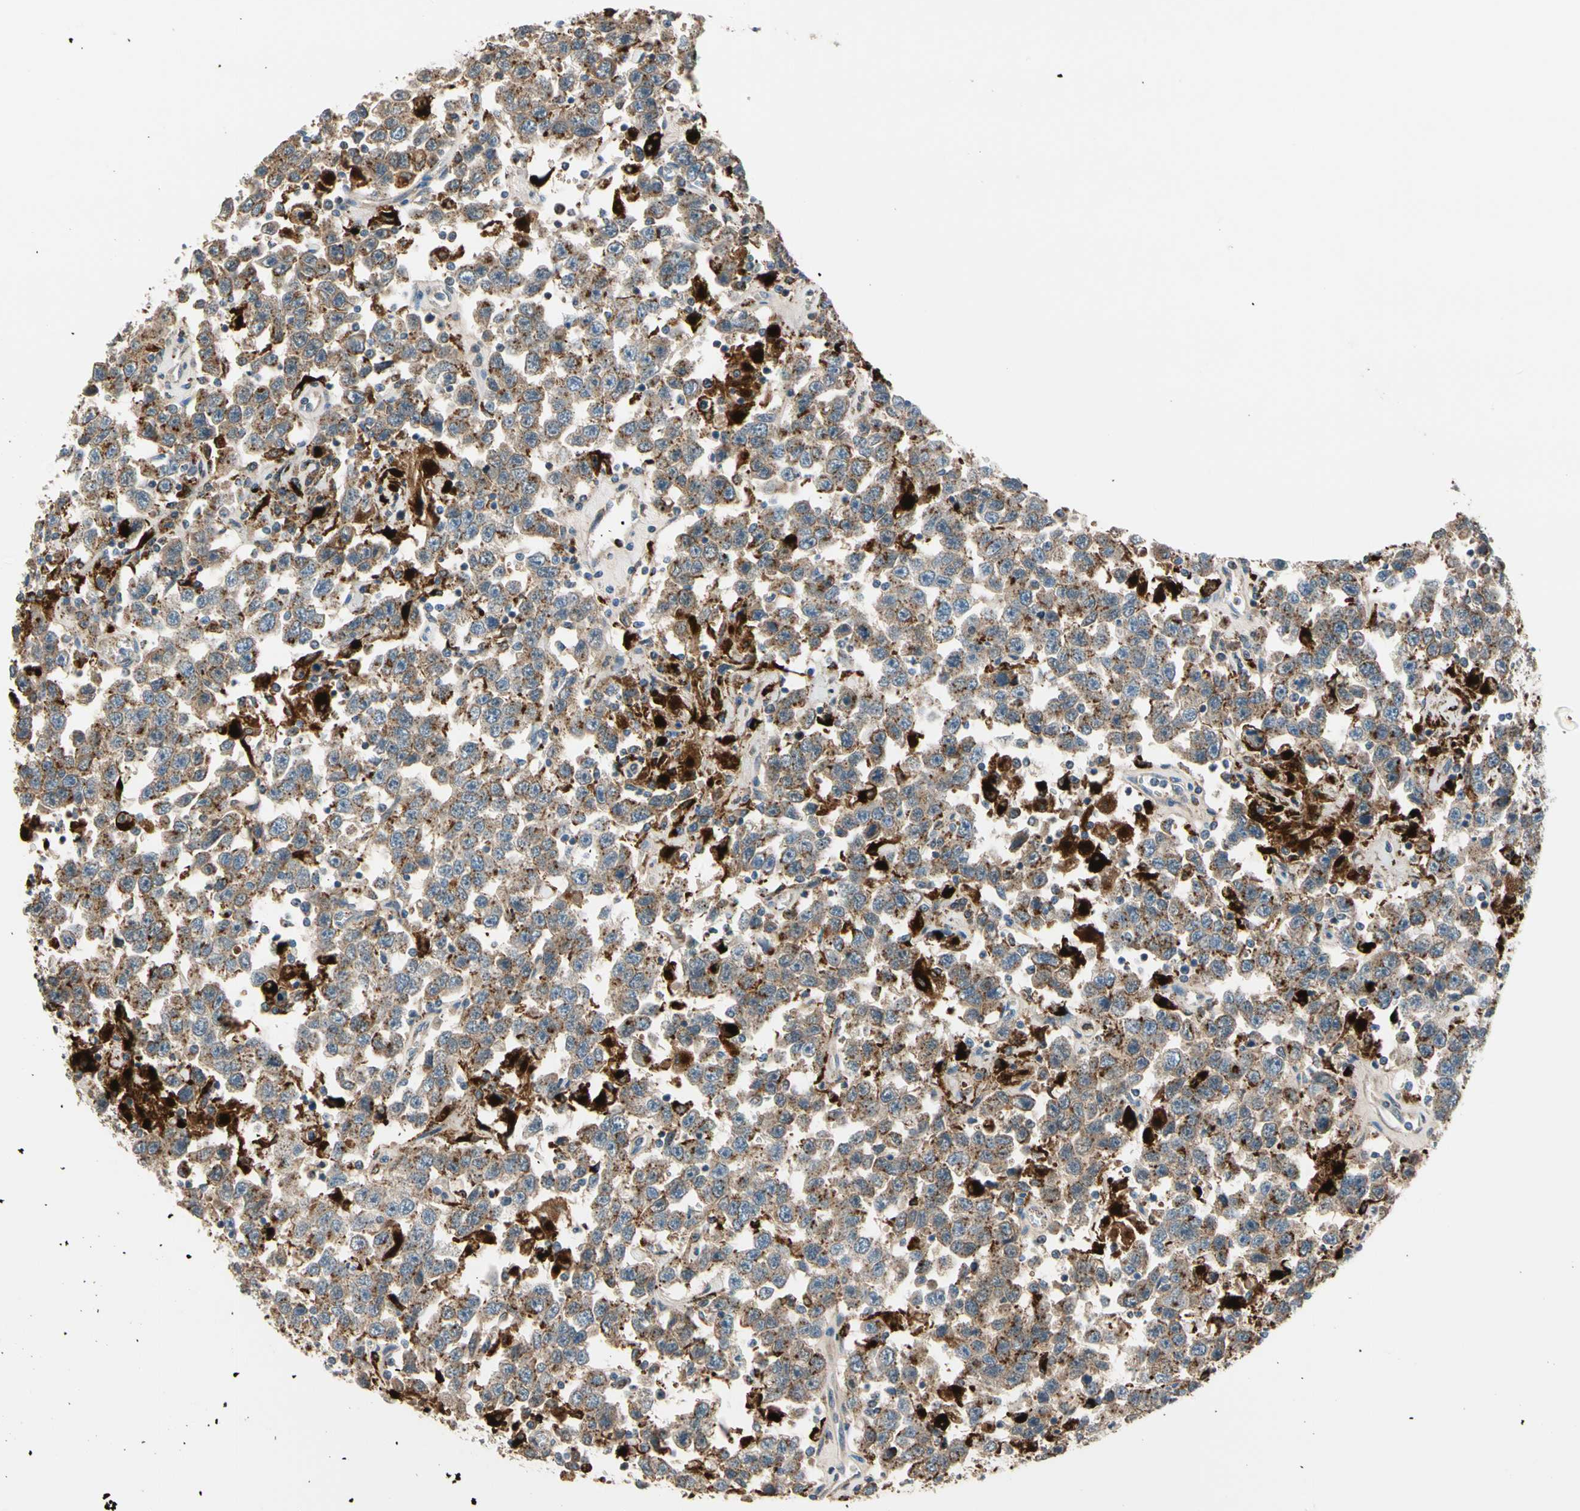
{"staining": {"intensity": "moderate", "quantity": ">75%", "location": "cytoplasmic/membranous"}, "tissue": "testis cancer", "cell_type": "Tumor cells", "image_type": "cancer", "snomed": [{"axis": "morphology", "description": "Seminoma, NOS"}, {"axis": "topography", "description": "Testis"}], "caption": "Protein positivity by IHC exhibits moderate cytoplasmic/membranous positivity in about >75% of tumor cells in seminoma (testis).", "gene": "GM2A", "patient": {"sex": "male", "age": 41}}